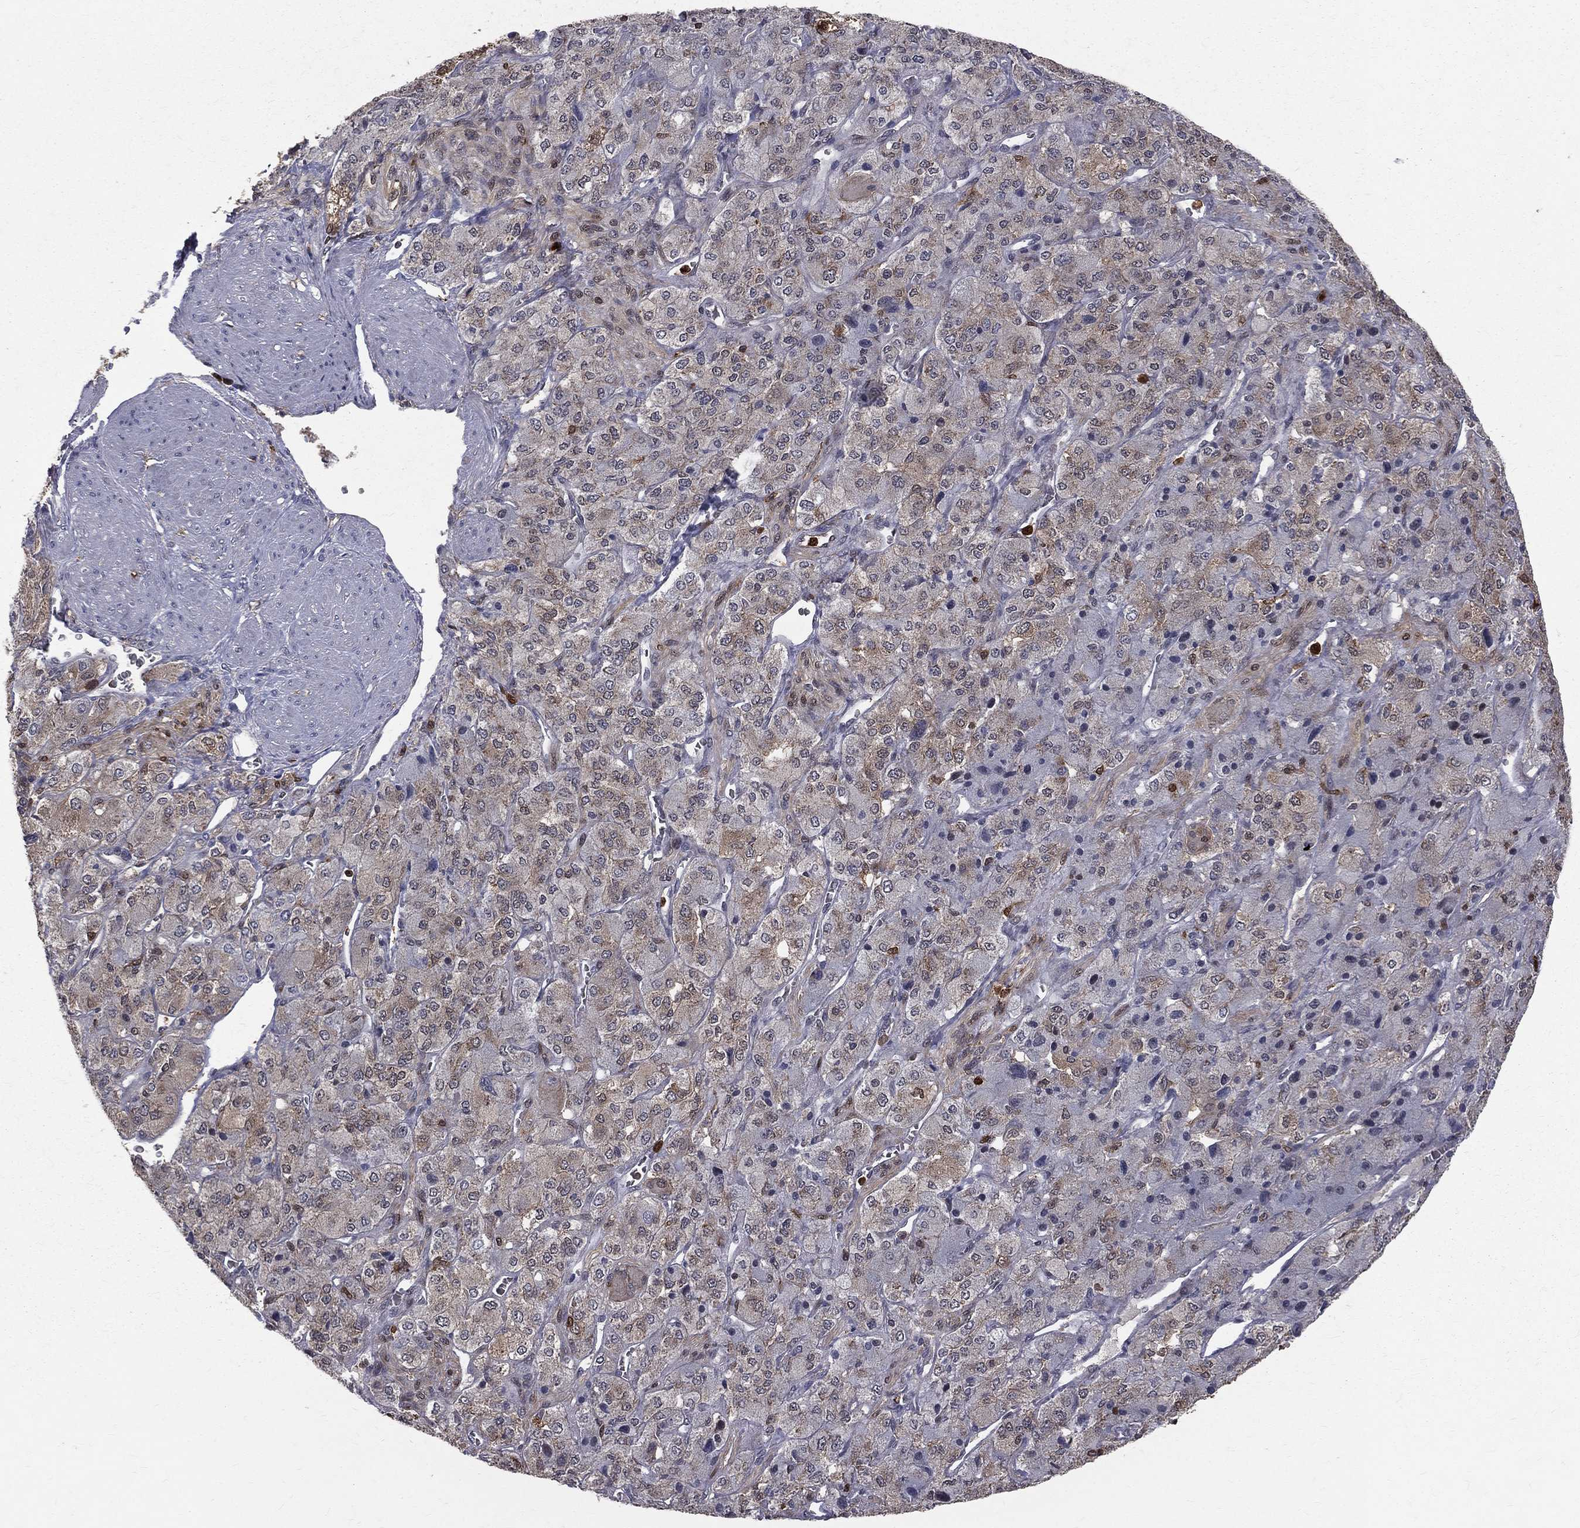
{"staining": {"intensity": "strong", "quantity": "25%-75%", "location": "cytoplasmic/membranous,nuclear"}, "tissue": "adrenal gland", "cell_type": "Glandular cells", "image_type": "normal", "snomed": [{"axis": "morphology", "description": "Normal tissue, NOS"}, {"axis": "topography", "description": "Adrenal gland"}], "caption": "Protein analysis of normal adrenal gland demonstrates strong cytoplasmic/membranous,nuclear positivity in about 25%-75% of glandular cells. (DAB (3,3'-diaminobenzidine) IHC, brown staining for protein, blue staining for nuclei).", "gene": "ENO1", "patient": {"sex": "female", "age": 60}}